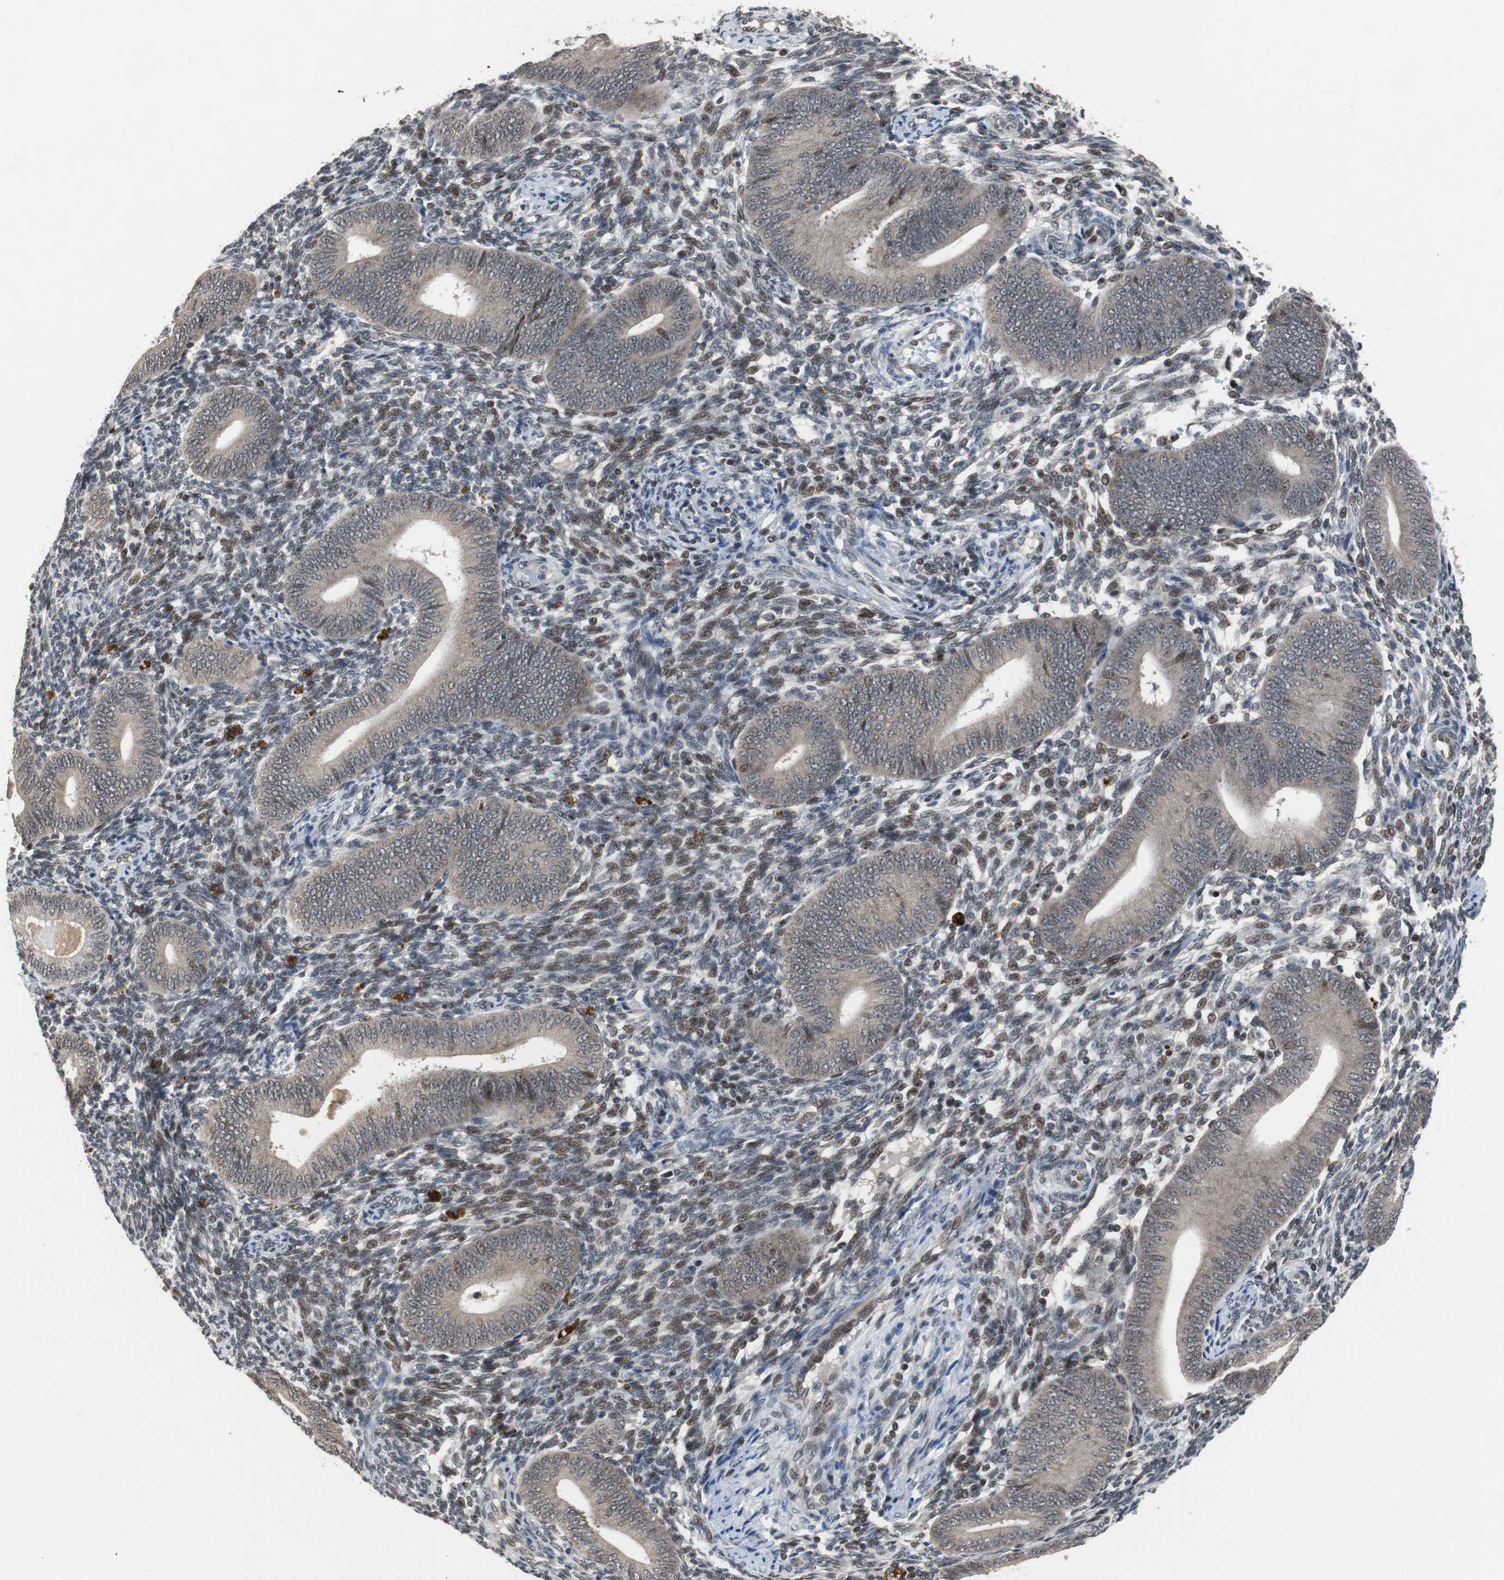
{"staining": {"intensity": "moderate", "quantity": "25%-75%", "location": "nuclear"}, "tissue": "endometrium", "cell_type": "Cells in endometrial stroma", "image_type": "normal", "snomed": [{"axis": "morphology", "description": "Normal tissue, NOS"}, {"axis": "topography", "description": "Uterus"}, {"axis": "topography", "description": "Endometrium"}], "caption": "A brown stain labels moderate nuclear positivity of a protein in cells in endometrial stroma of benign human endometrium.", "gene": "TP63", "patient": {"sex": "female", "age": 33}}